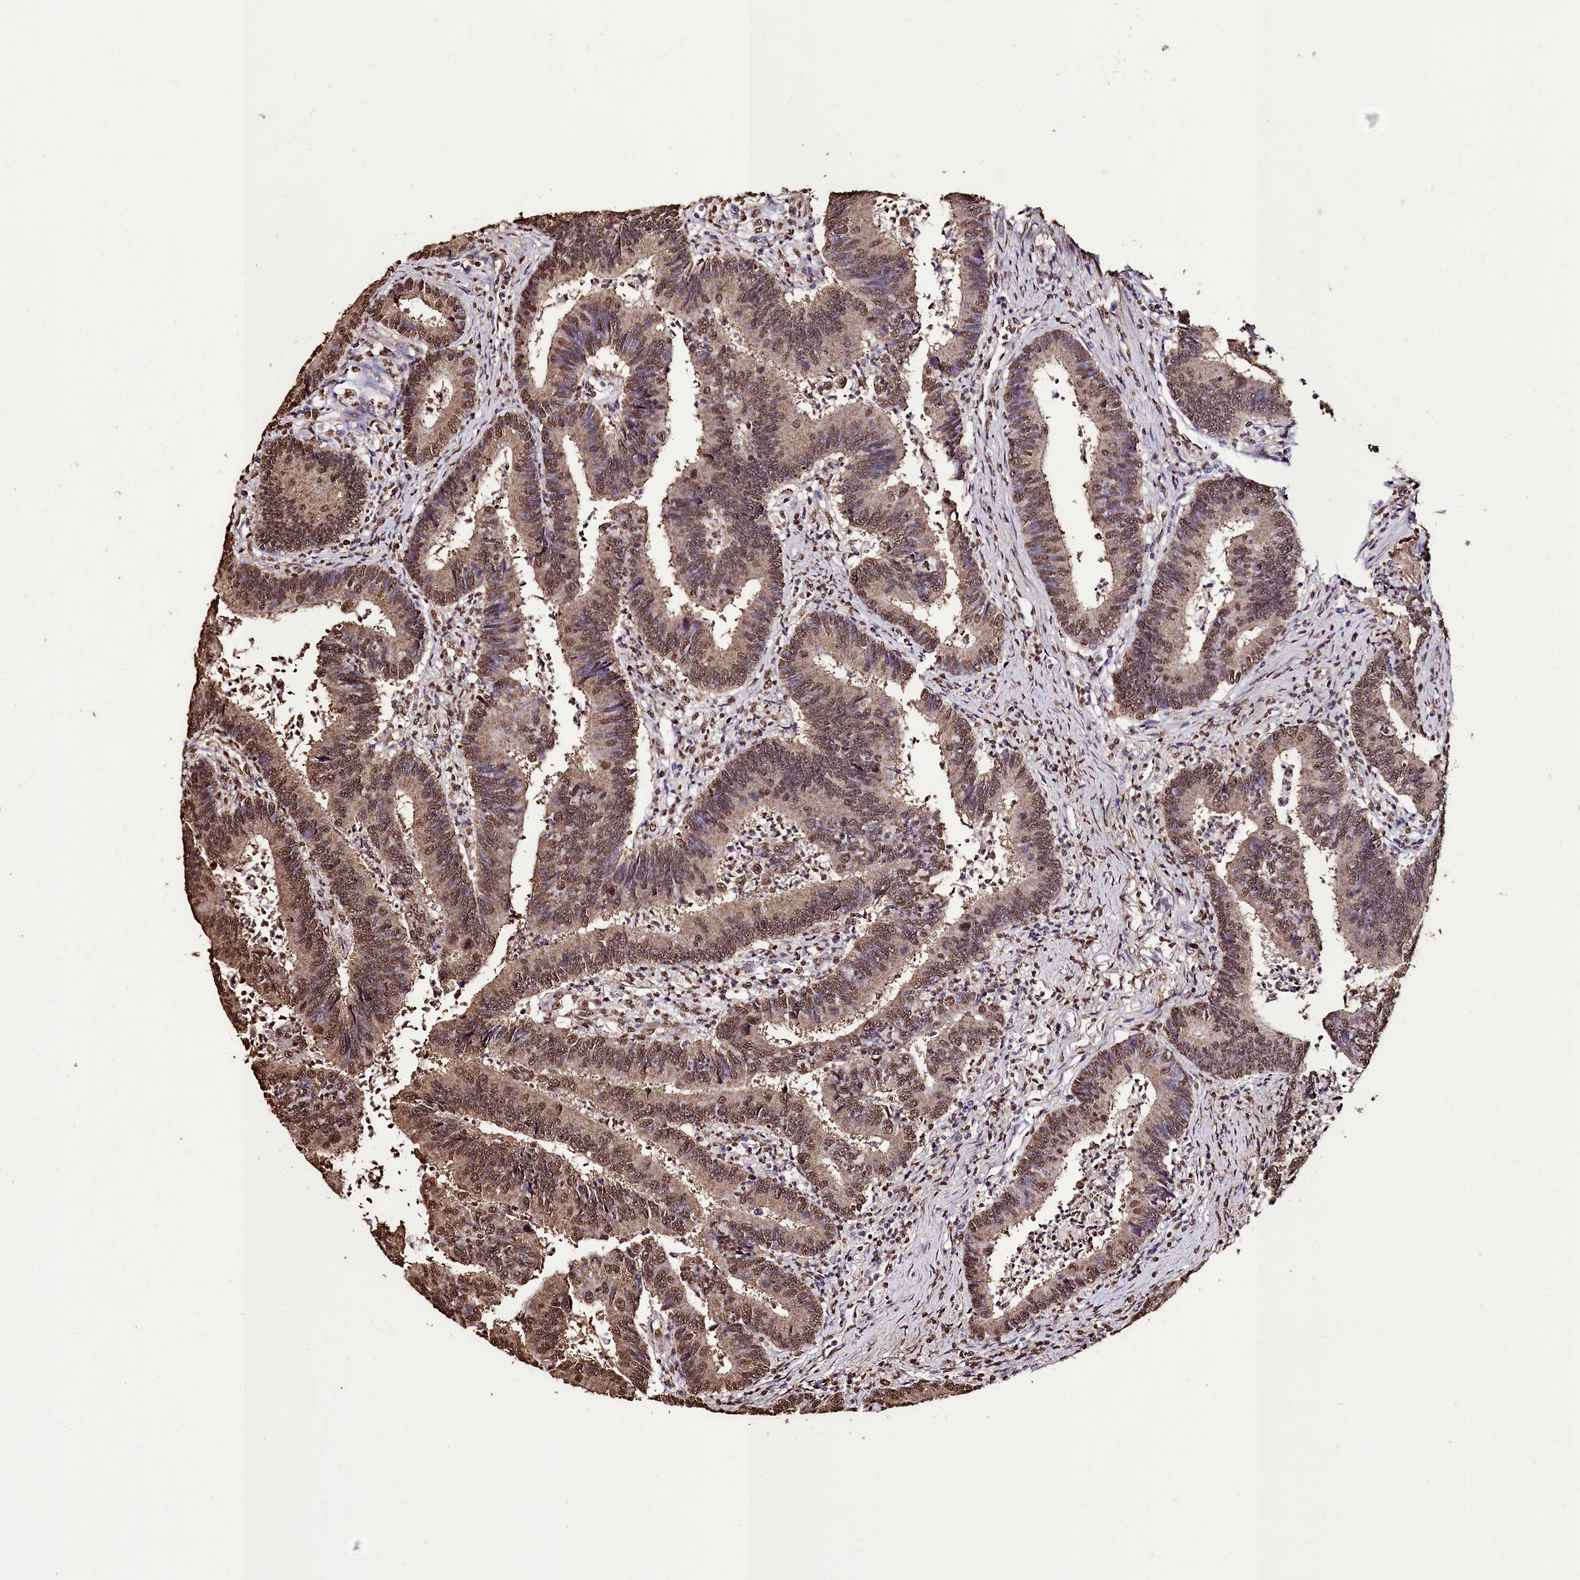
{"staining": {"intensity": "strong", "quantity": ">75%", "location": "nuclear"}, "tissue": "colorectal cancer", "cell_type": "Tumor cells", "image_type": "cancer", "snomed": [{"axis": "morphology", "description": "Adenocarcinoma, NOS"}, {"axis": "topography", "description": "Colon"}], "caption": "DAB immunohistochemical staining of colorectal cancer demonstrates strong nuclear protein expression in approximately >75% of tumor cells.", "gene": "TRIP6", "patient": {"sex": "female", "age": 67}}